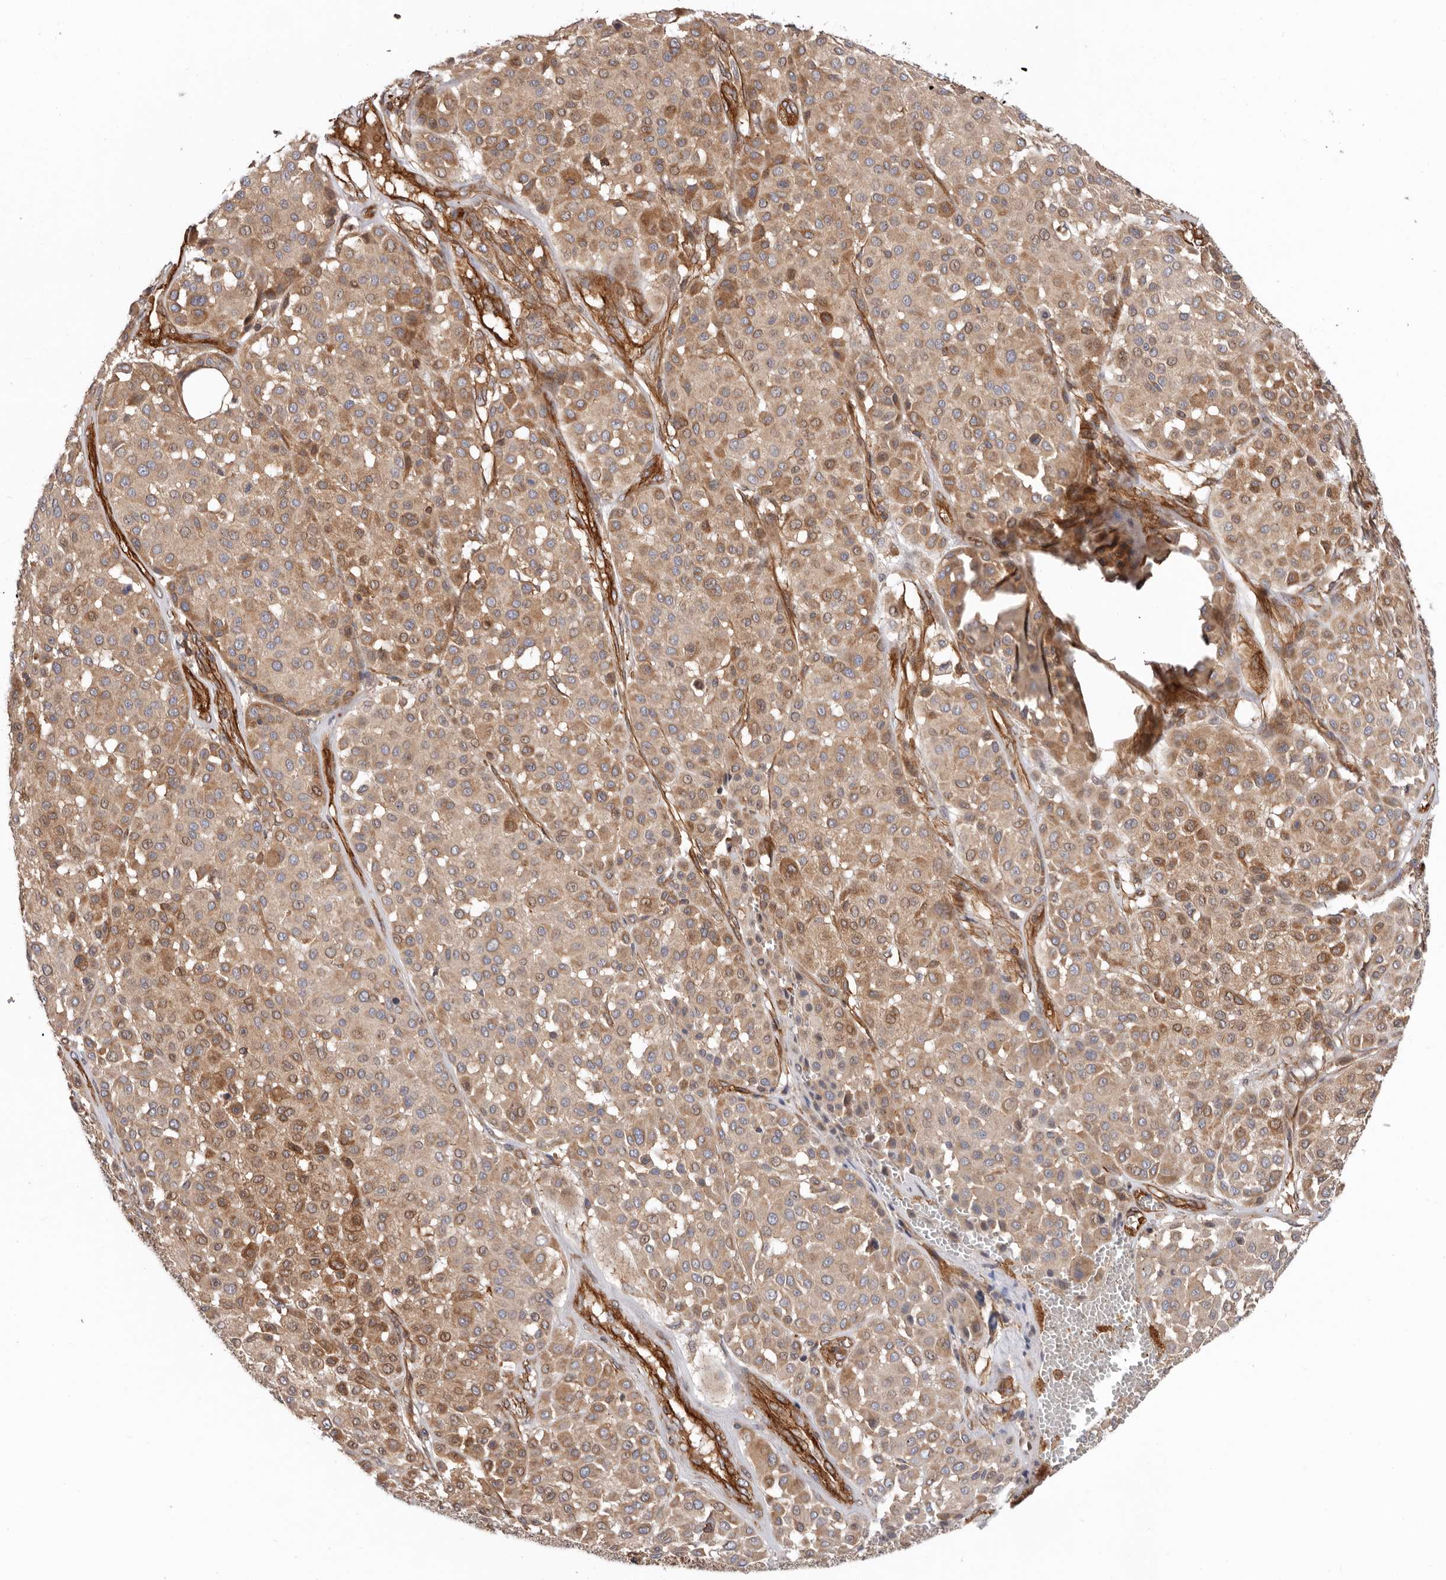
{"staining": {"intensity": "moderate", "quantity": ">75%", "location": "cytoplasmic/membranous"}, "tissue": "melanoma", "cell_type": "Tumor cells", "image_type": "cancer", "snomed": [{"axis": "morphology", "description": "Malignant melanoma, Metastatic site"}, {"axis": "topography", "description": "Soft tissue"}], "caption": "The image exhibits staining of malignant melanoma (metastatic site), revealing moderate cytoplasmic/membranous protein expression (brown color) within tumor cells.", "gene": "TMC7", "patient": {"sex": "male", "age": 41}}